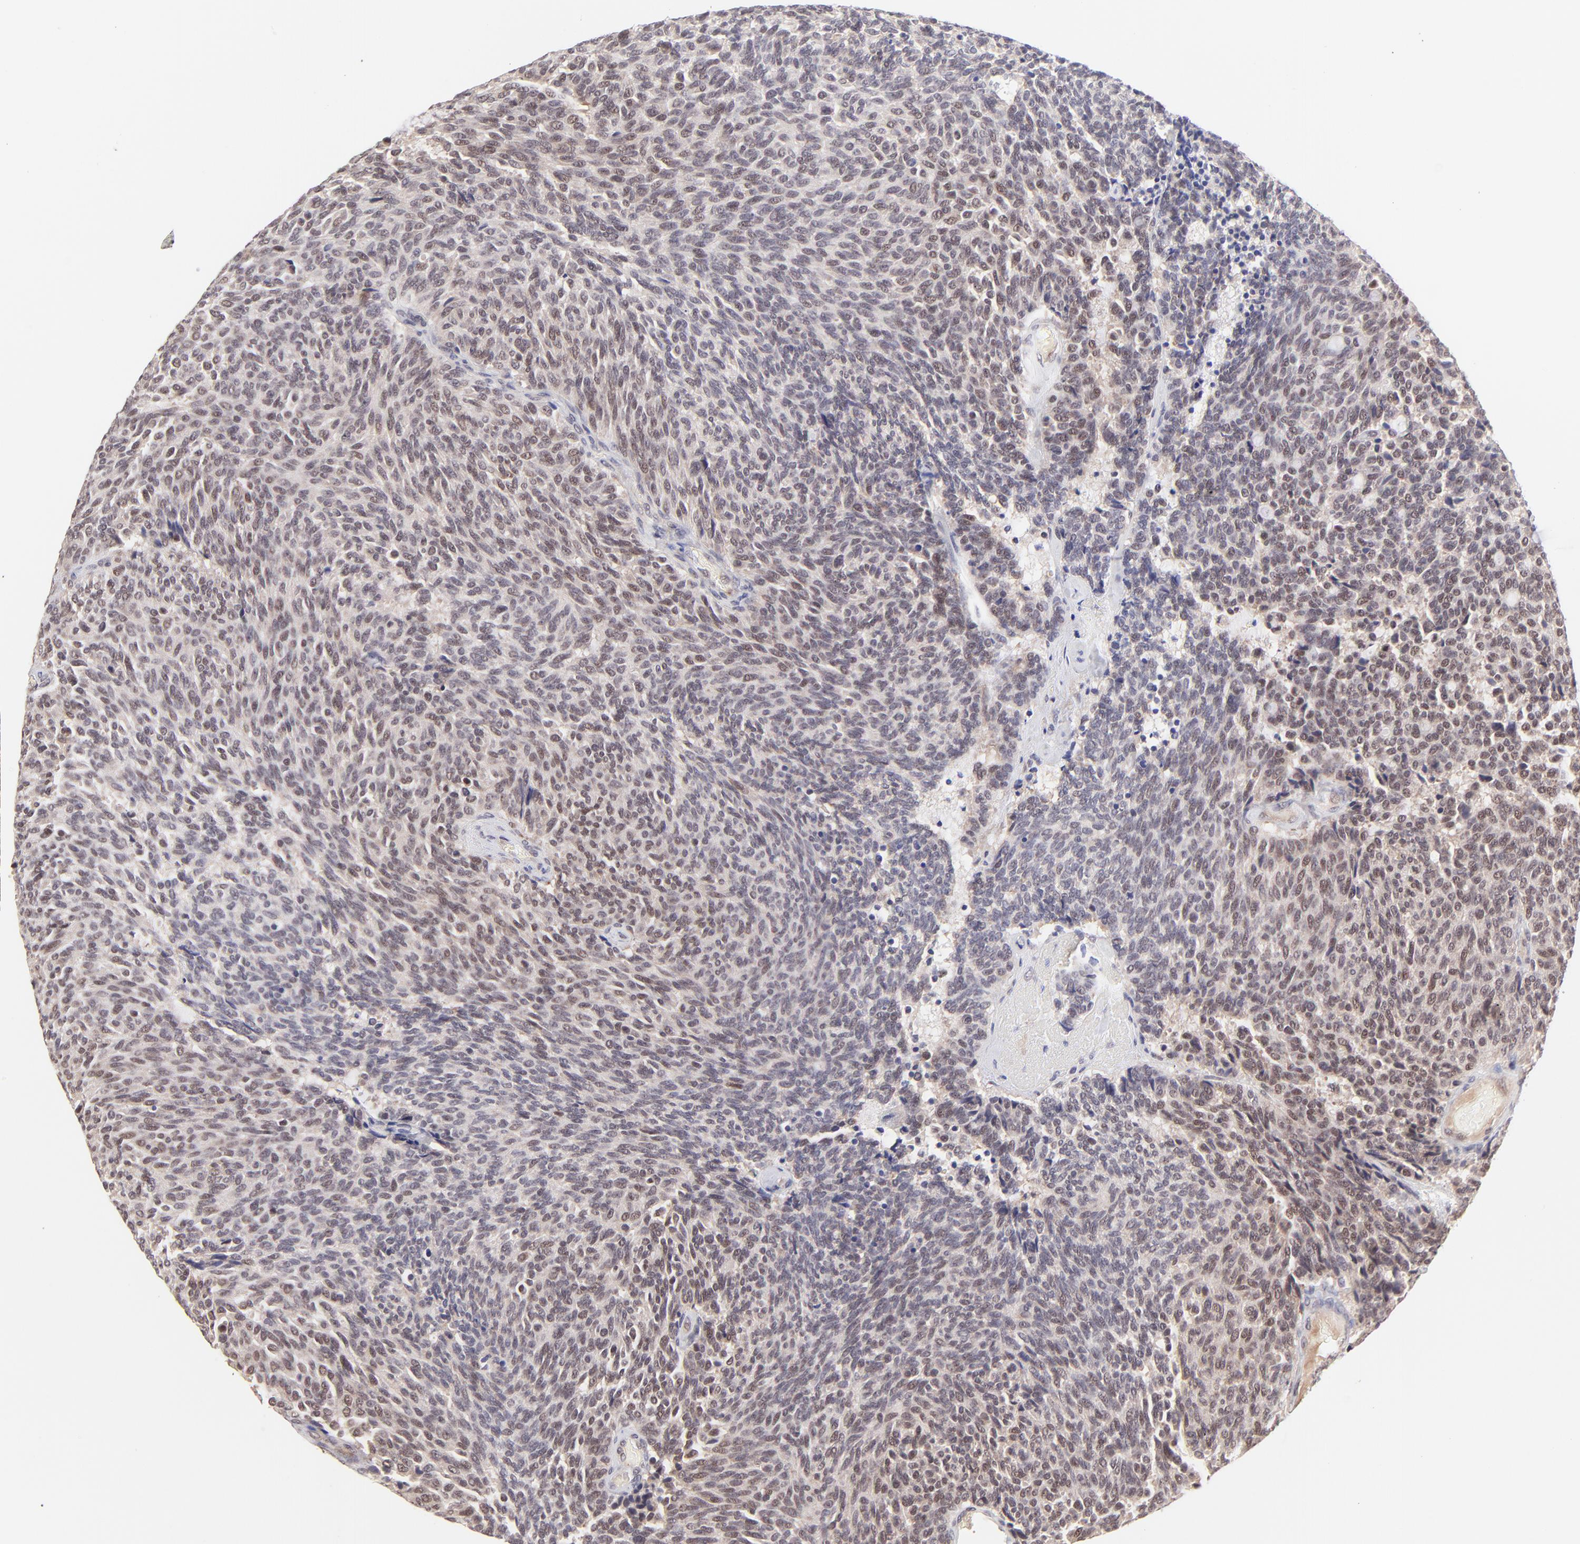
{"staining": {"intensity": "weak", "quantity": "25%-75%", "location": "nuclear"}, "tissue": "carcinoid", "cell_type": "Tumor cells", "image_type": "cancer", "snomed": [{"axis": "morphology", "description": "Carcinoid, malignant, NOS"}, {"axis": "topography", "description": "Pancreas"}], "caption": "Protein staining of carcinoid tissue exhibits weak nuclear positivity in about 25%-75% of tumor cells. The staining is performed using DAB brown chromogen to label protein expression. The nuclei are counter-stained blue using hematoxylin.", "gene": "MED12", "patient": {"sex": "female", "age": 54}}